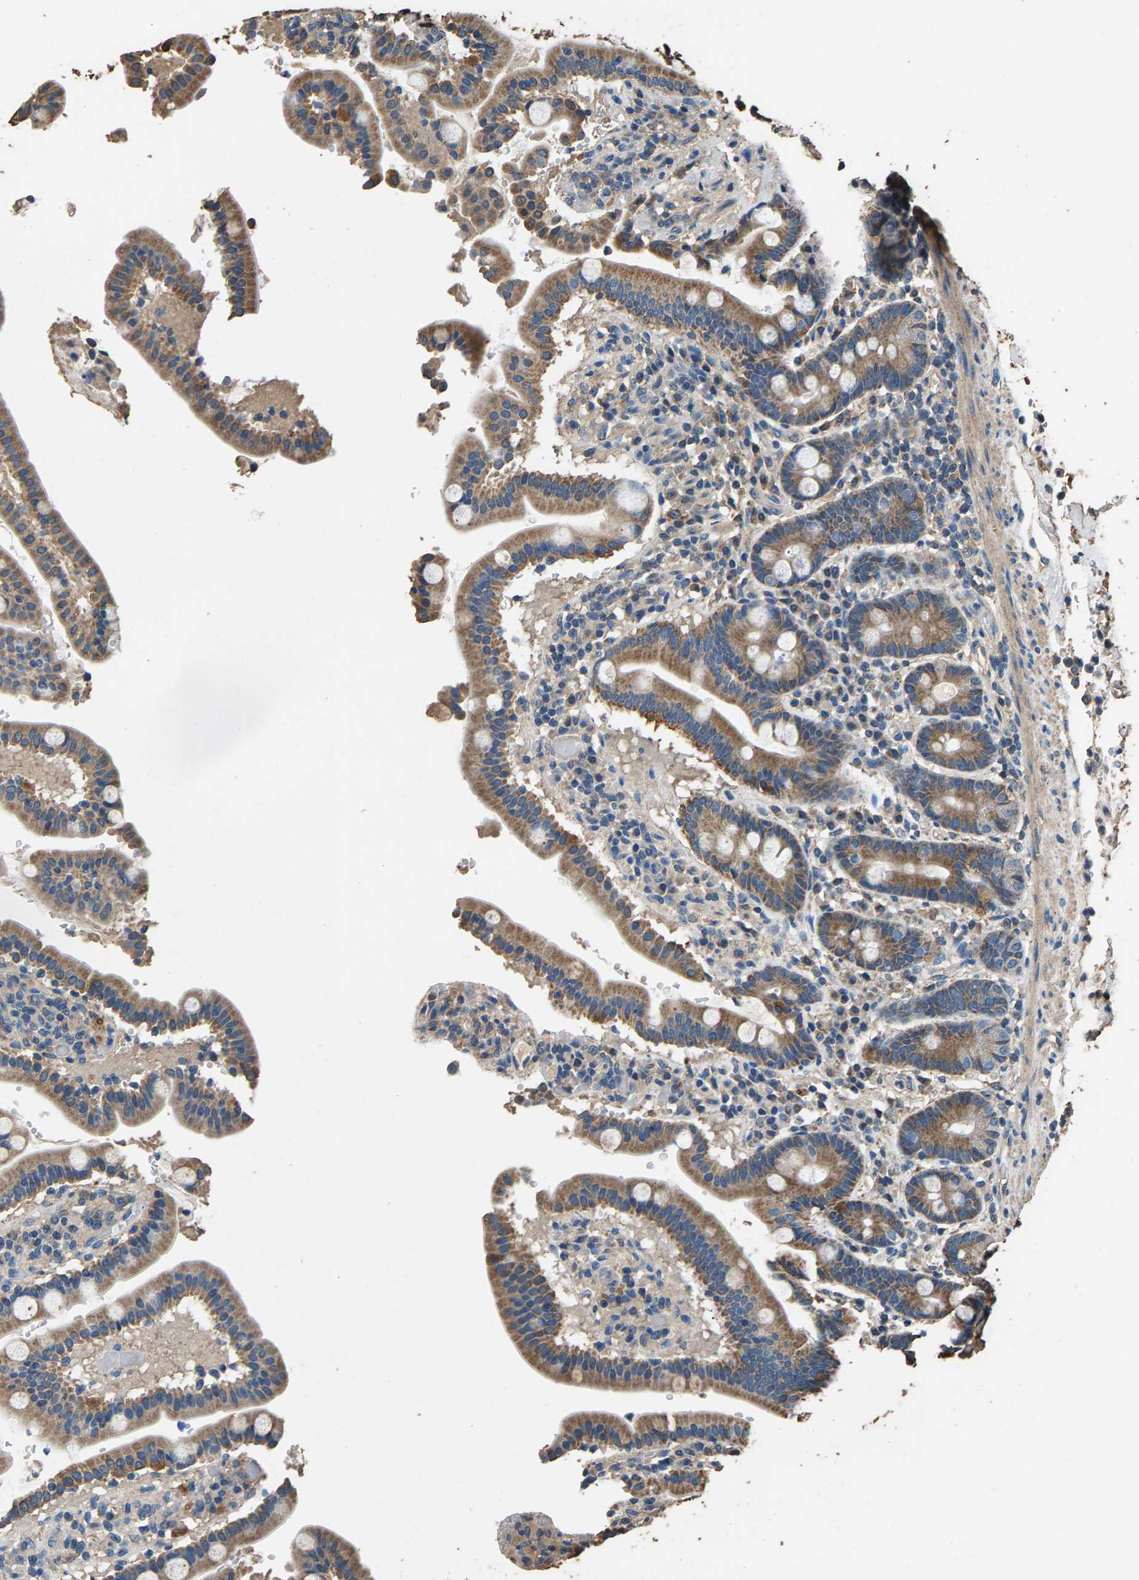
{"staining": {"intensity": "moderate", "quantity": ">75%", "location": "cytoplasmic/membranous"}, "tissue": "duodenum", "cell_type": "Glandular cells", "image_type": "normal", "snomed": [{"axis": "morphology", "description": "Normal tissue, NOS"}, {"axis": "topography", "description": "Small intestine, NOS"}], "caption": "Immunohistochemical staining of normal duodenum exhibits moderate cytoplasmic/membranous protein expression in about >75% of glandular cells.", "gene": "MRPL27", "patient": {"sex": "female", "age": 71}}